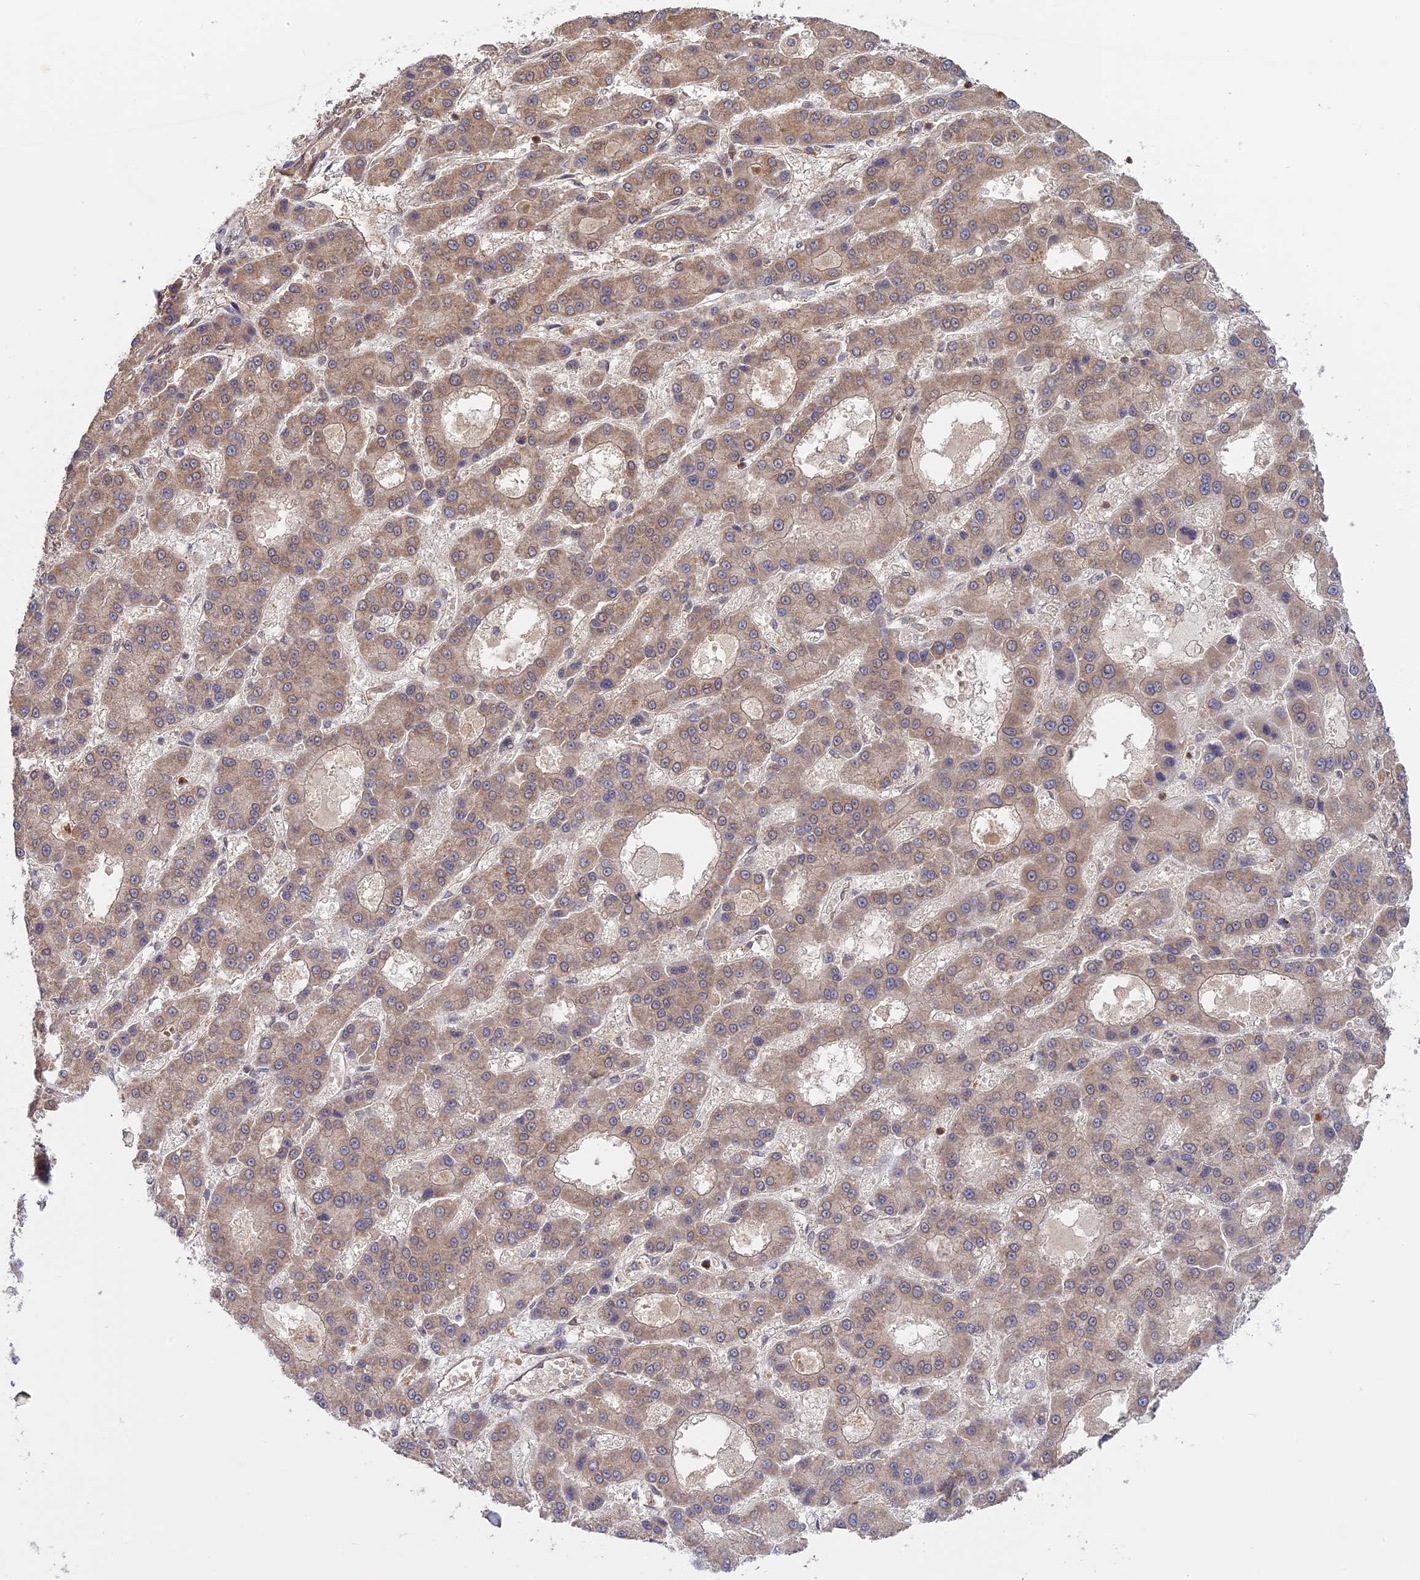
{"staining": {"intensity": "weak", "quantity": ">75%", "location": "cytoplasmic/membranous"}, "tissue": "liver cancer", "cell_type": "Tumor cells", "image_type": "cancer", "snomed": [{"axis": "morphology", "description": "Carcinoma, Hepatocellular, NOS"}, {"axis": "topography", "description": "Liver"}], "caption": "Immunohistochemistry (IHC) histopathology image of human liver cancer stained for a protein (brown), which reveals low levels of weak cytoplasmic/membranous staining in about >75% of tumor cells.", "gene": "PKIG", "patient": {"sex": "male", "age": 70}}